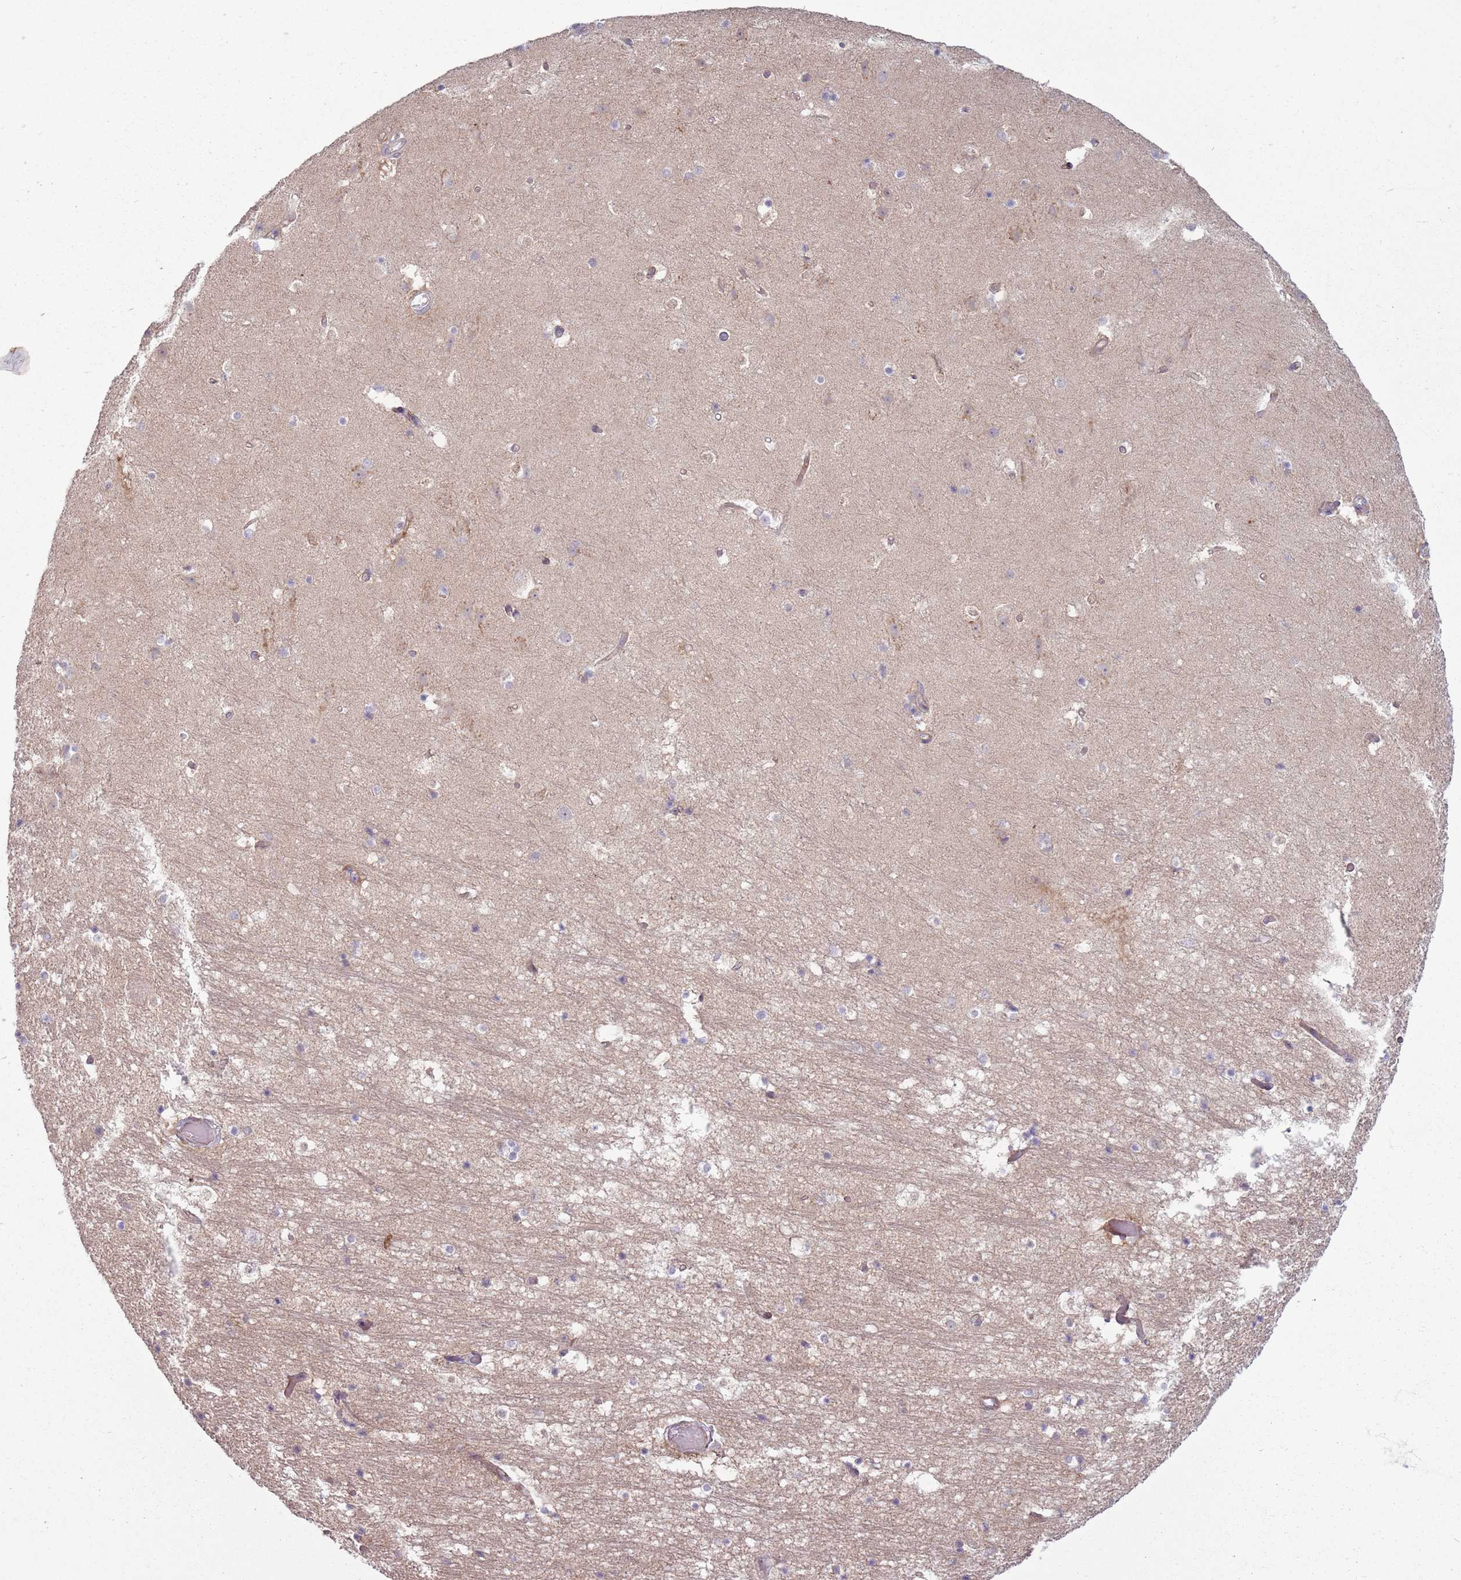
{"staining": {"intensity": "negative", "quantity": "none", "location": "none"}, "tissue": "hippocampus", "cell_type": "Glial cells", "image_type": "normal", "snomed": [{"axis": "morphology", "description": "Normal tissue, NOS"}, {"axis": "topography", "description": "Hippocampus"}], "caption": "Hippocampus stained for a protein using IHC displays no positivity glial cells.", "gene": "CCDC150", "patient": {"sex": "female", "age": 52}}